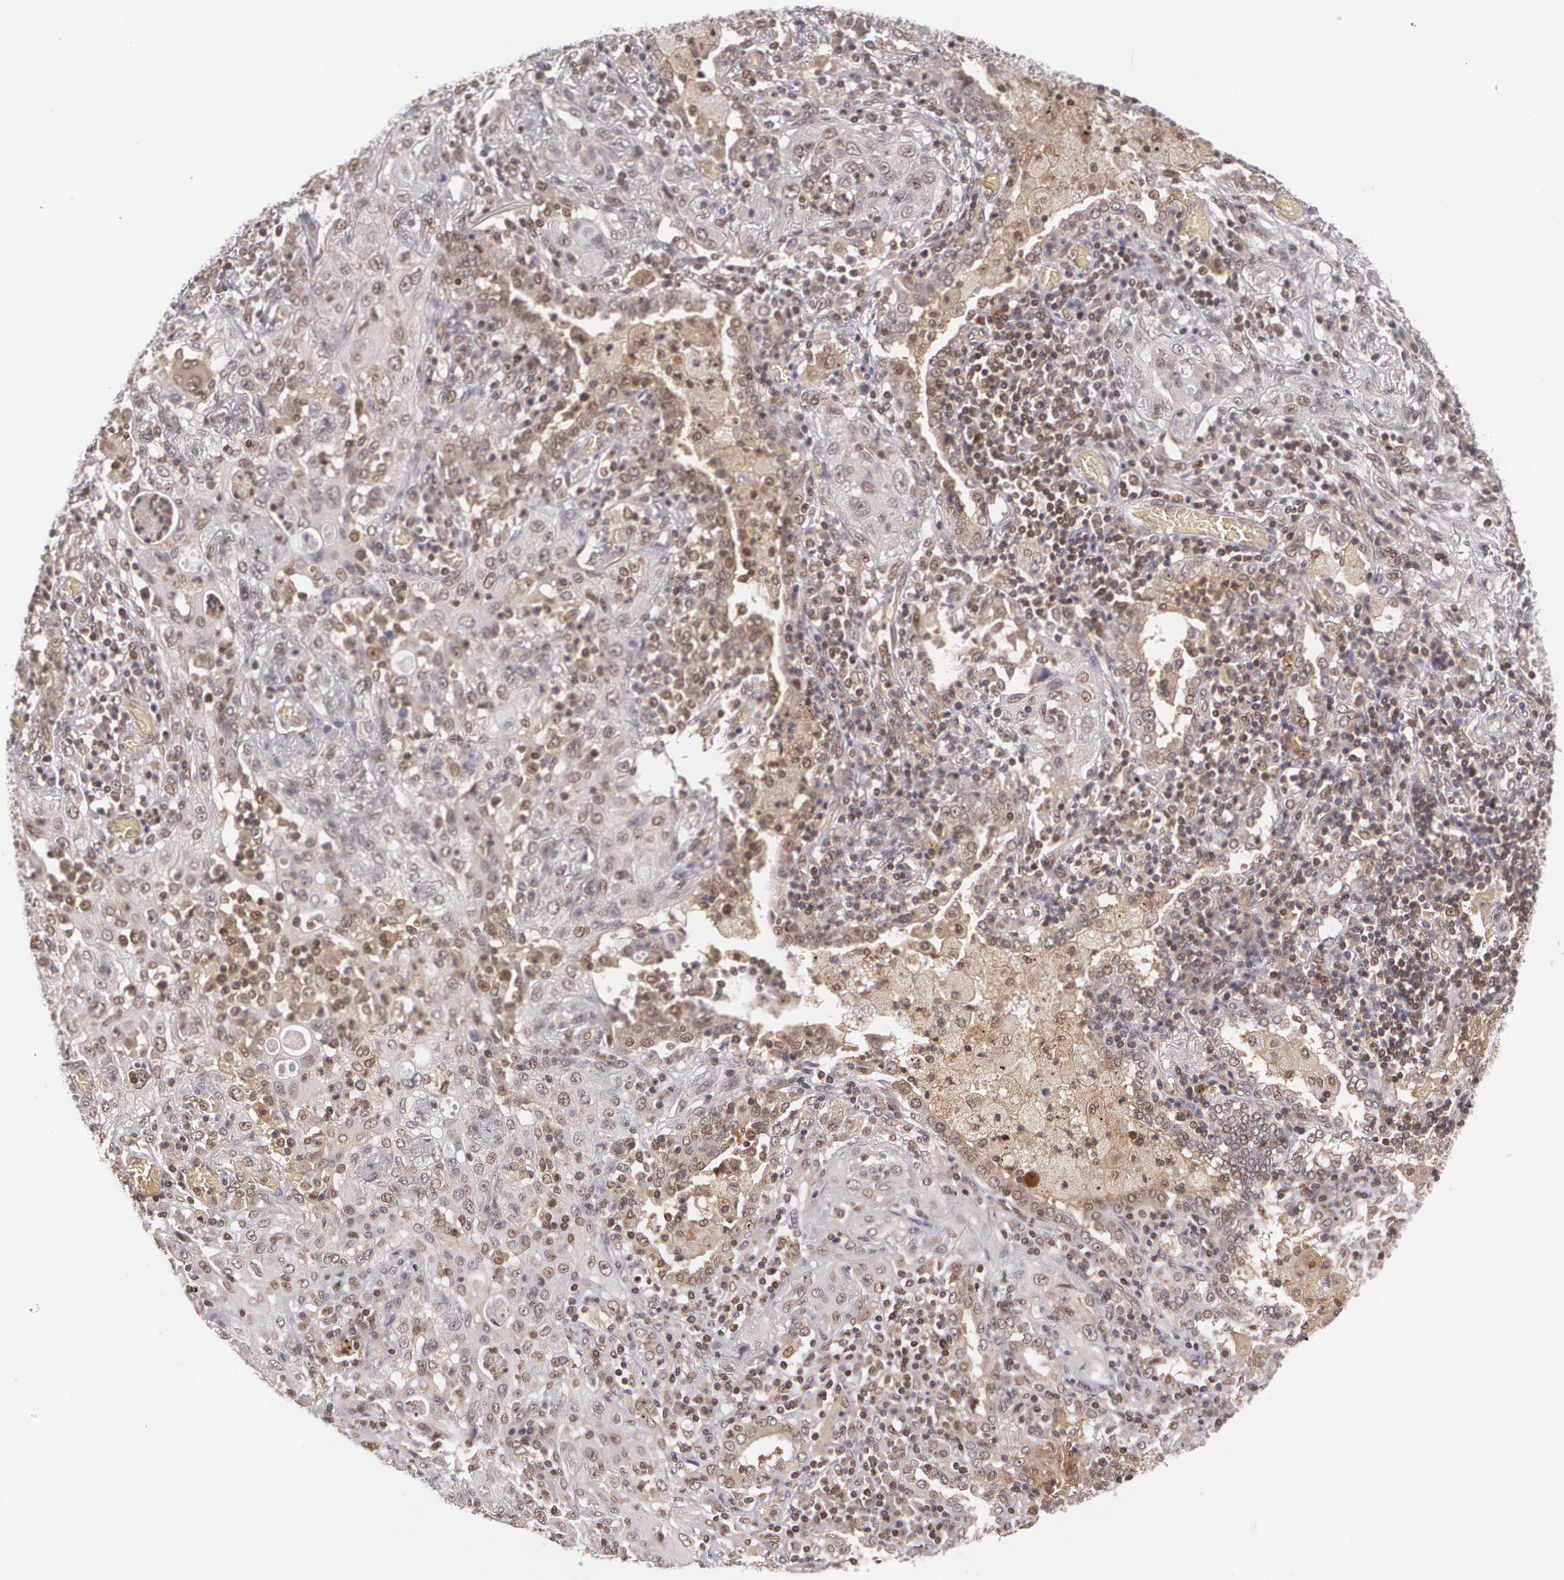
{"staining": {"intensity": "weak", "quantity": "25%-75%", "location": "nuclear"}, "tissue": "lung cancer", "cell_type": "Tumor cells", "image_type": "cancer", "snomed": [{"axis": "morphology", "description": "Squamous cell carcinoma, NOS"}, {"axis": "topography", "description": "Lung"}], "caption": "There is low levels of weak nuclear expression in tumor cells of squamous cell carcinoma (lung), as demonstrated by immunohistochemical staining (brown color).", "gene": "CUL2", "patient": {"sex": "female", "age": 47}}